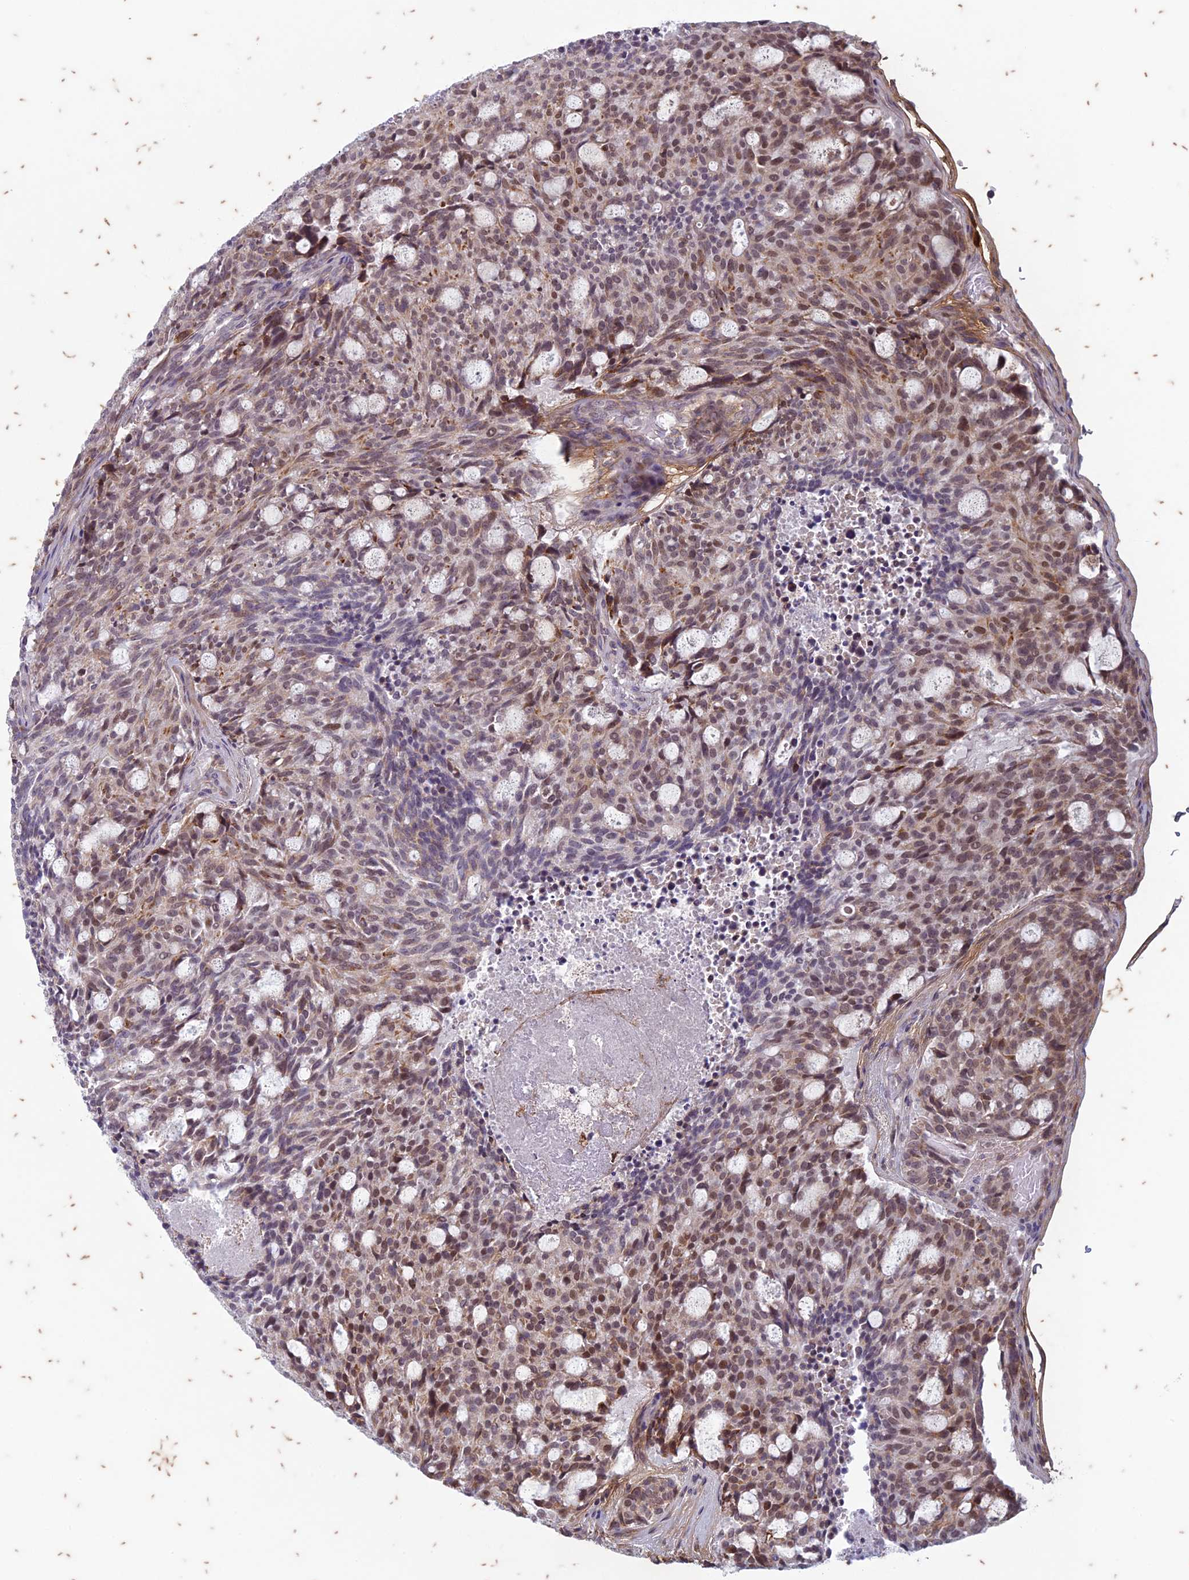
{"staining": {"intensity": "moderate", "quantity": ">75%", "location": "nuclear"}, "tissue": "carcinoid", "cell_type": "Tumor cells", "image_type": "cancer", "snomed": [{"axis": "morphology", "description": "Carcinoid, malignant, NOS"}, {"axis": "topography", "description": "Pancreas"}], "caption": "Protein staining by IHC reveals moderate nuclear positivity in about >75% of tumor cells in carcinoid.", "gene": "PABPN1L", "patient": {"sex": "female", "age": 54}}